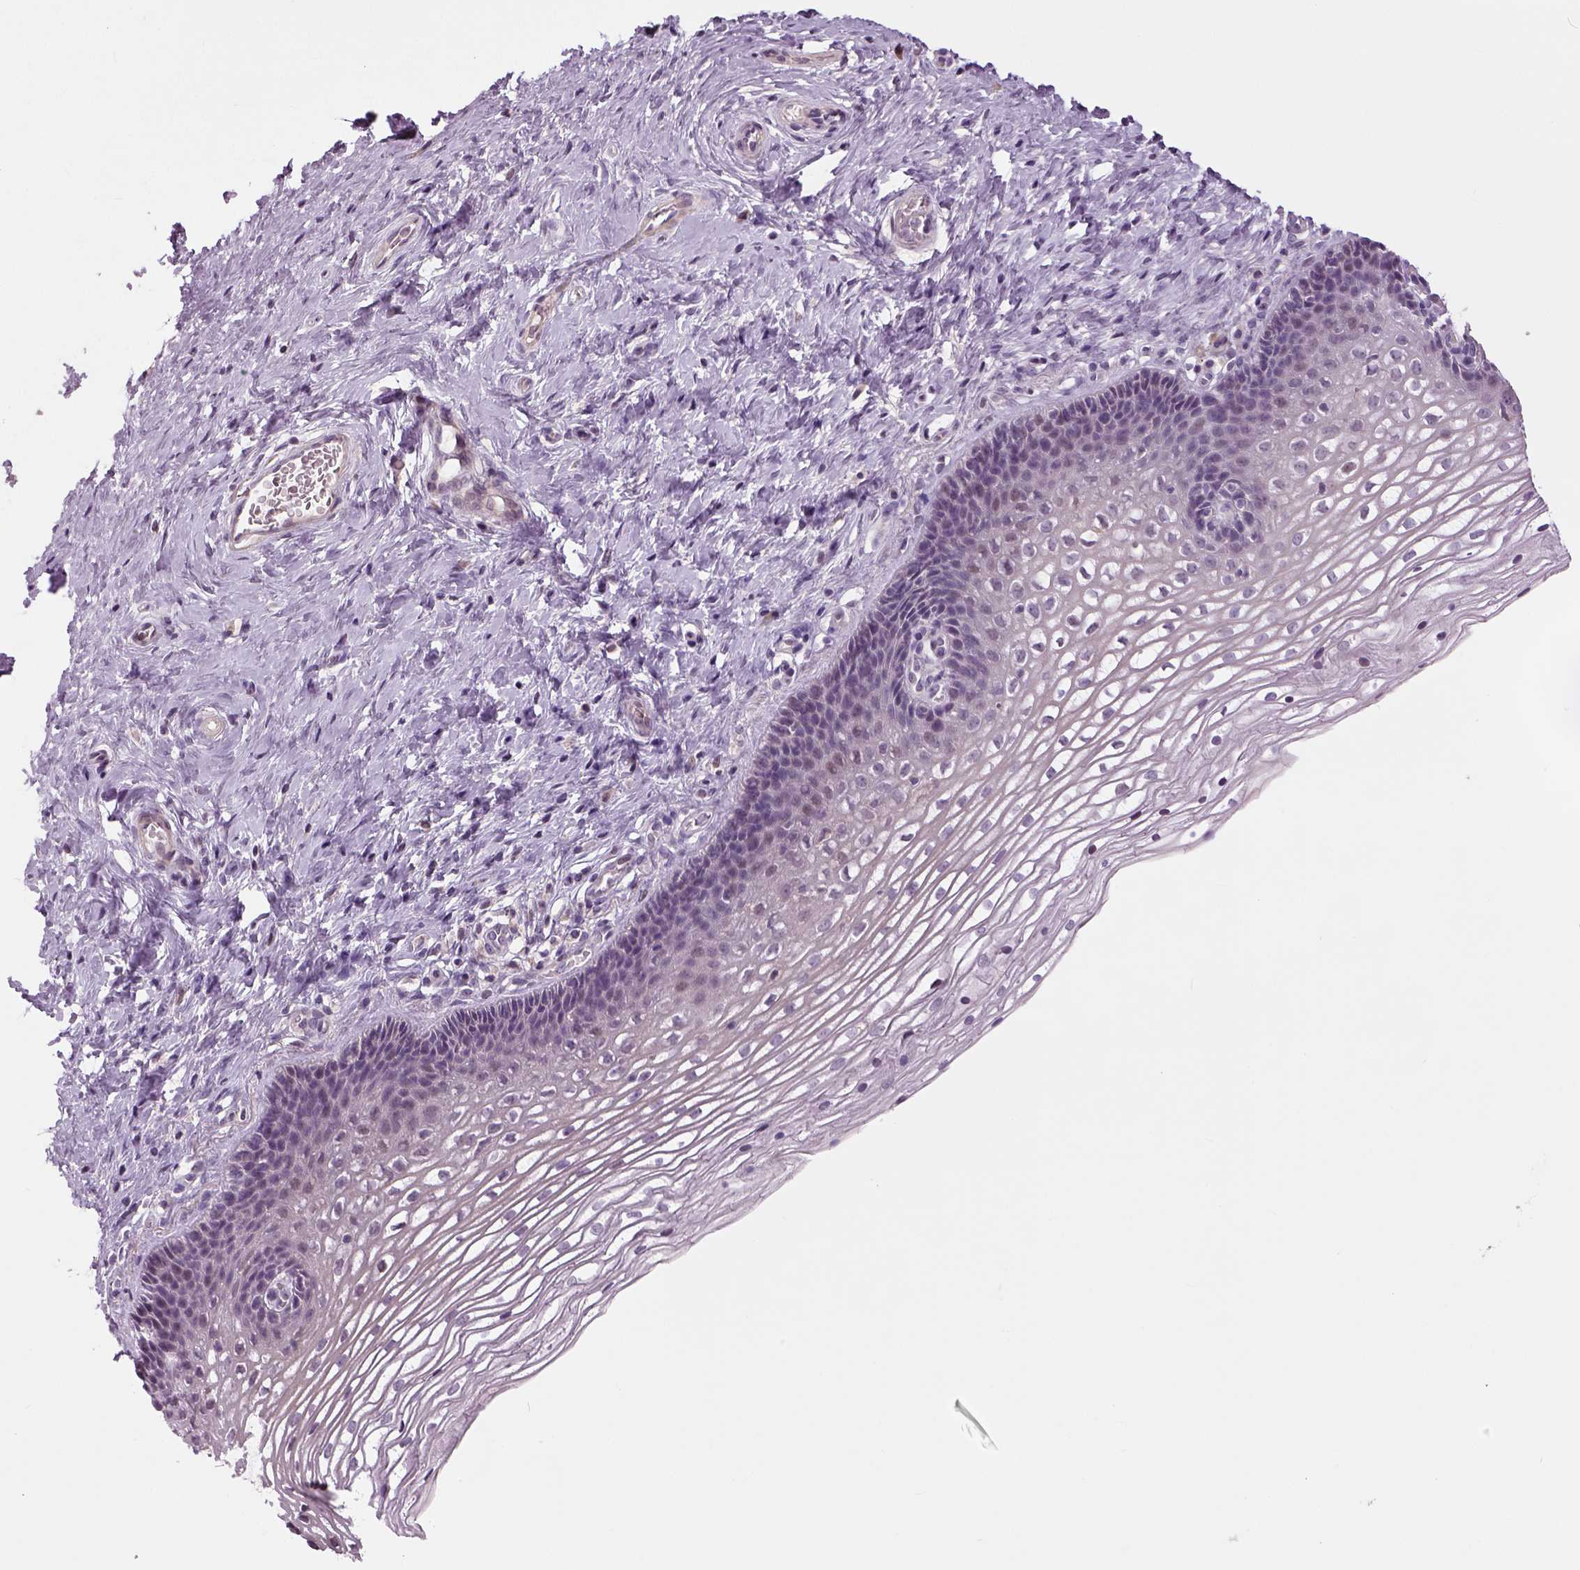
{"staining": {"intensity": "negative", "quantity": "none", "location": "none"}, "tissue": "cervix", "cell_type": "Glandular cells", "image_type": "normal", "snomed": [{"axis": "morphology", "description": "Normal tissue, NOS"}, {"axis": "topography", "description": "Cervix"}], "caption": "There is no significant positivity in glandular cells of cervix. The staining was performed using DAB (3,3'-diaminobenzidine) to visualize the protein expression in brown, while the nuclei were stained in blue with hematoxylin (Magnification: 20x).", "gene": "NECAB1", "patient": {"sex": "female", "age": 34}}